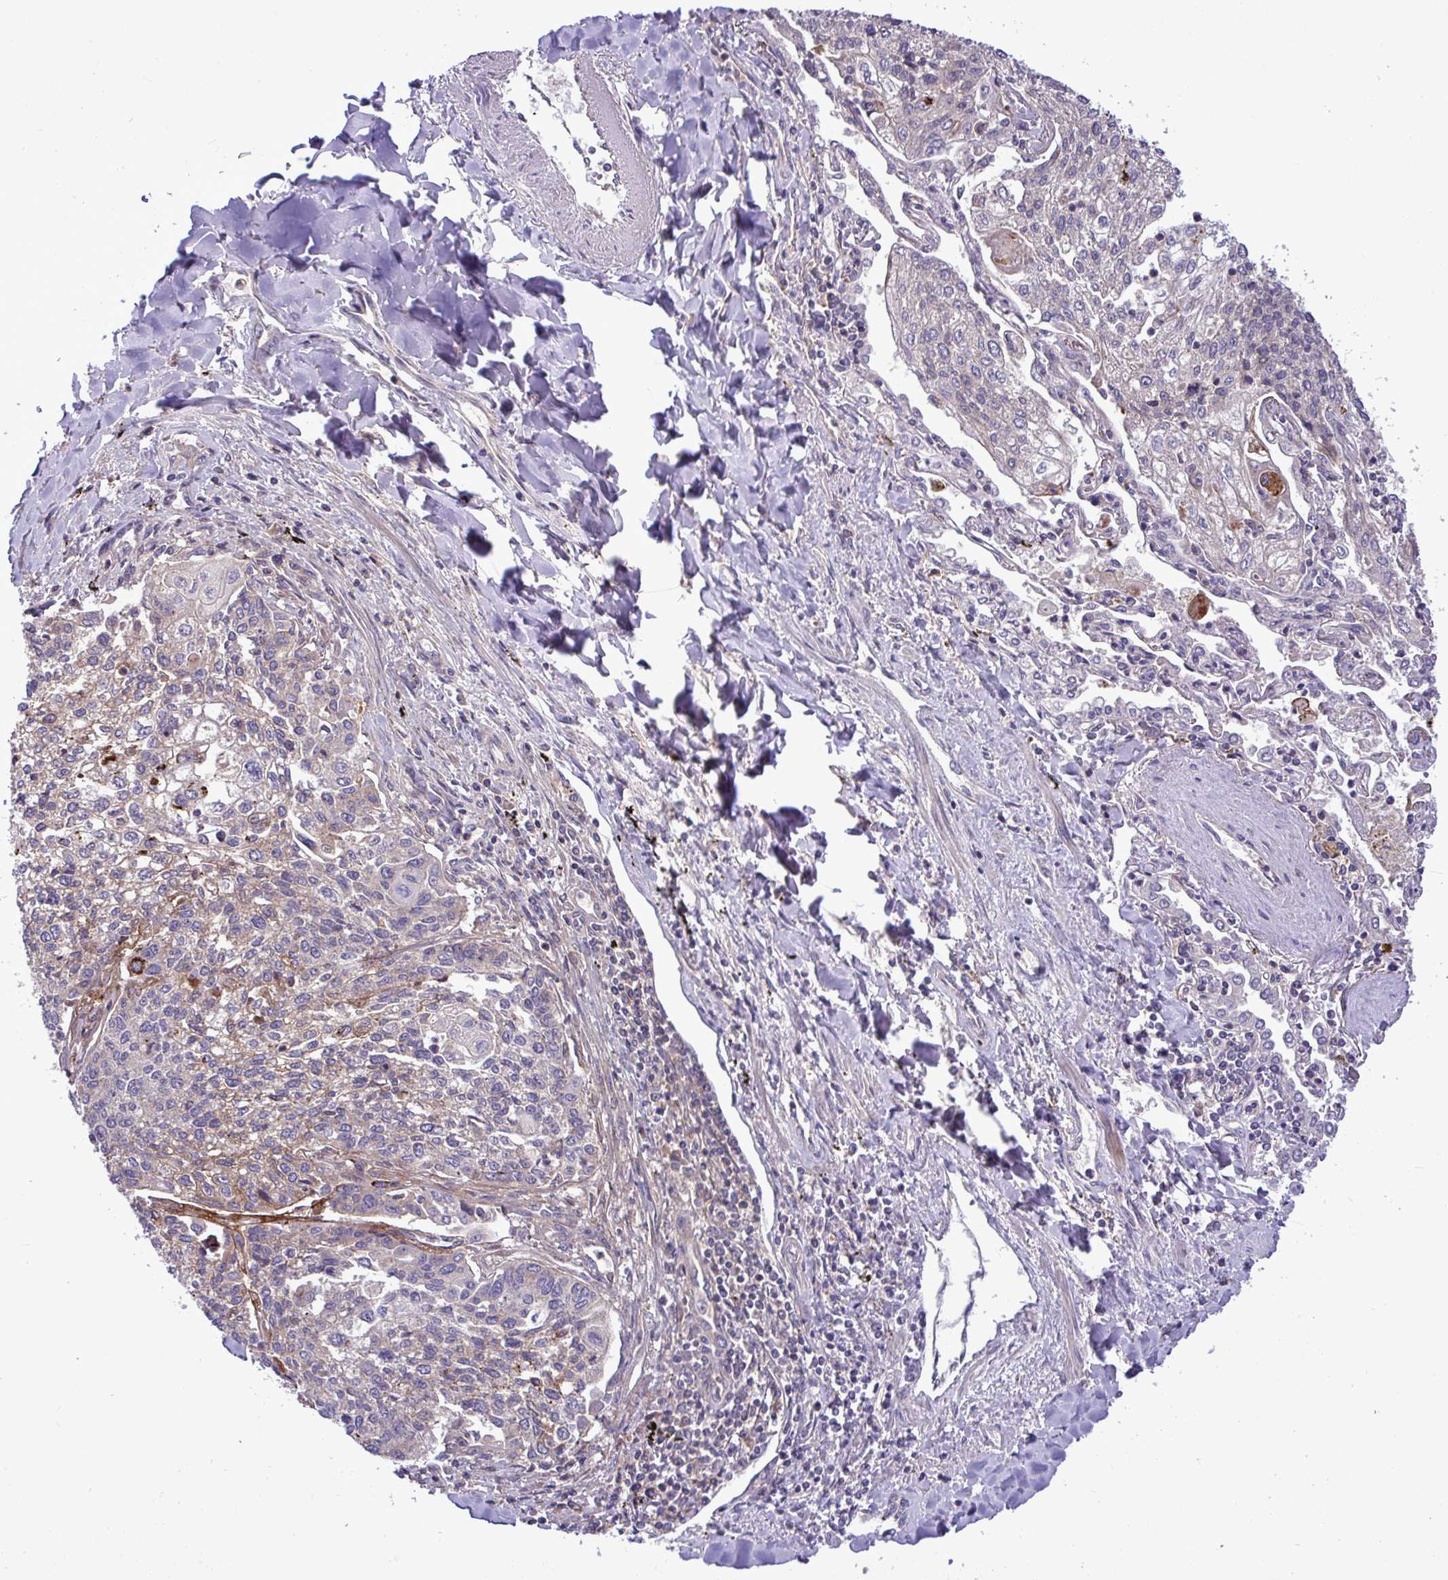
{"staining": {"intensity": "weak", "quantity": "<25%", "location": "cytoplasmic/membranous"}, "tissue": "lung cancer", "cell_type": "Tumor cells", "image_type": "cancer", "snomed": [{"axis": "morphology", "description": "Squamous cell carcinoma, NOS"}, {"axis": "topography", "description": "Lung"}], "caption": "Immunohistochemical staining of human lung cancer displays no significant staining in tumor cells. The staining is performed using DAB (3,3'-diaminobenzidine) brown chromogen with nuclei counter-stained in using hematoxylin.", "gene": "GRB14", "patient": {"sex": "male", "age": 74}}